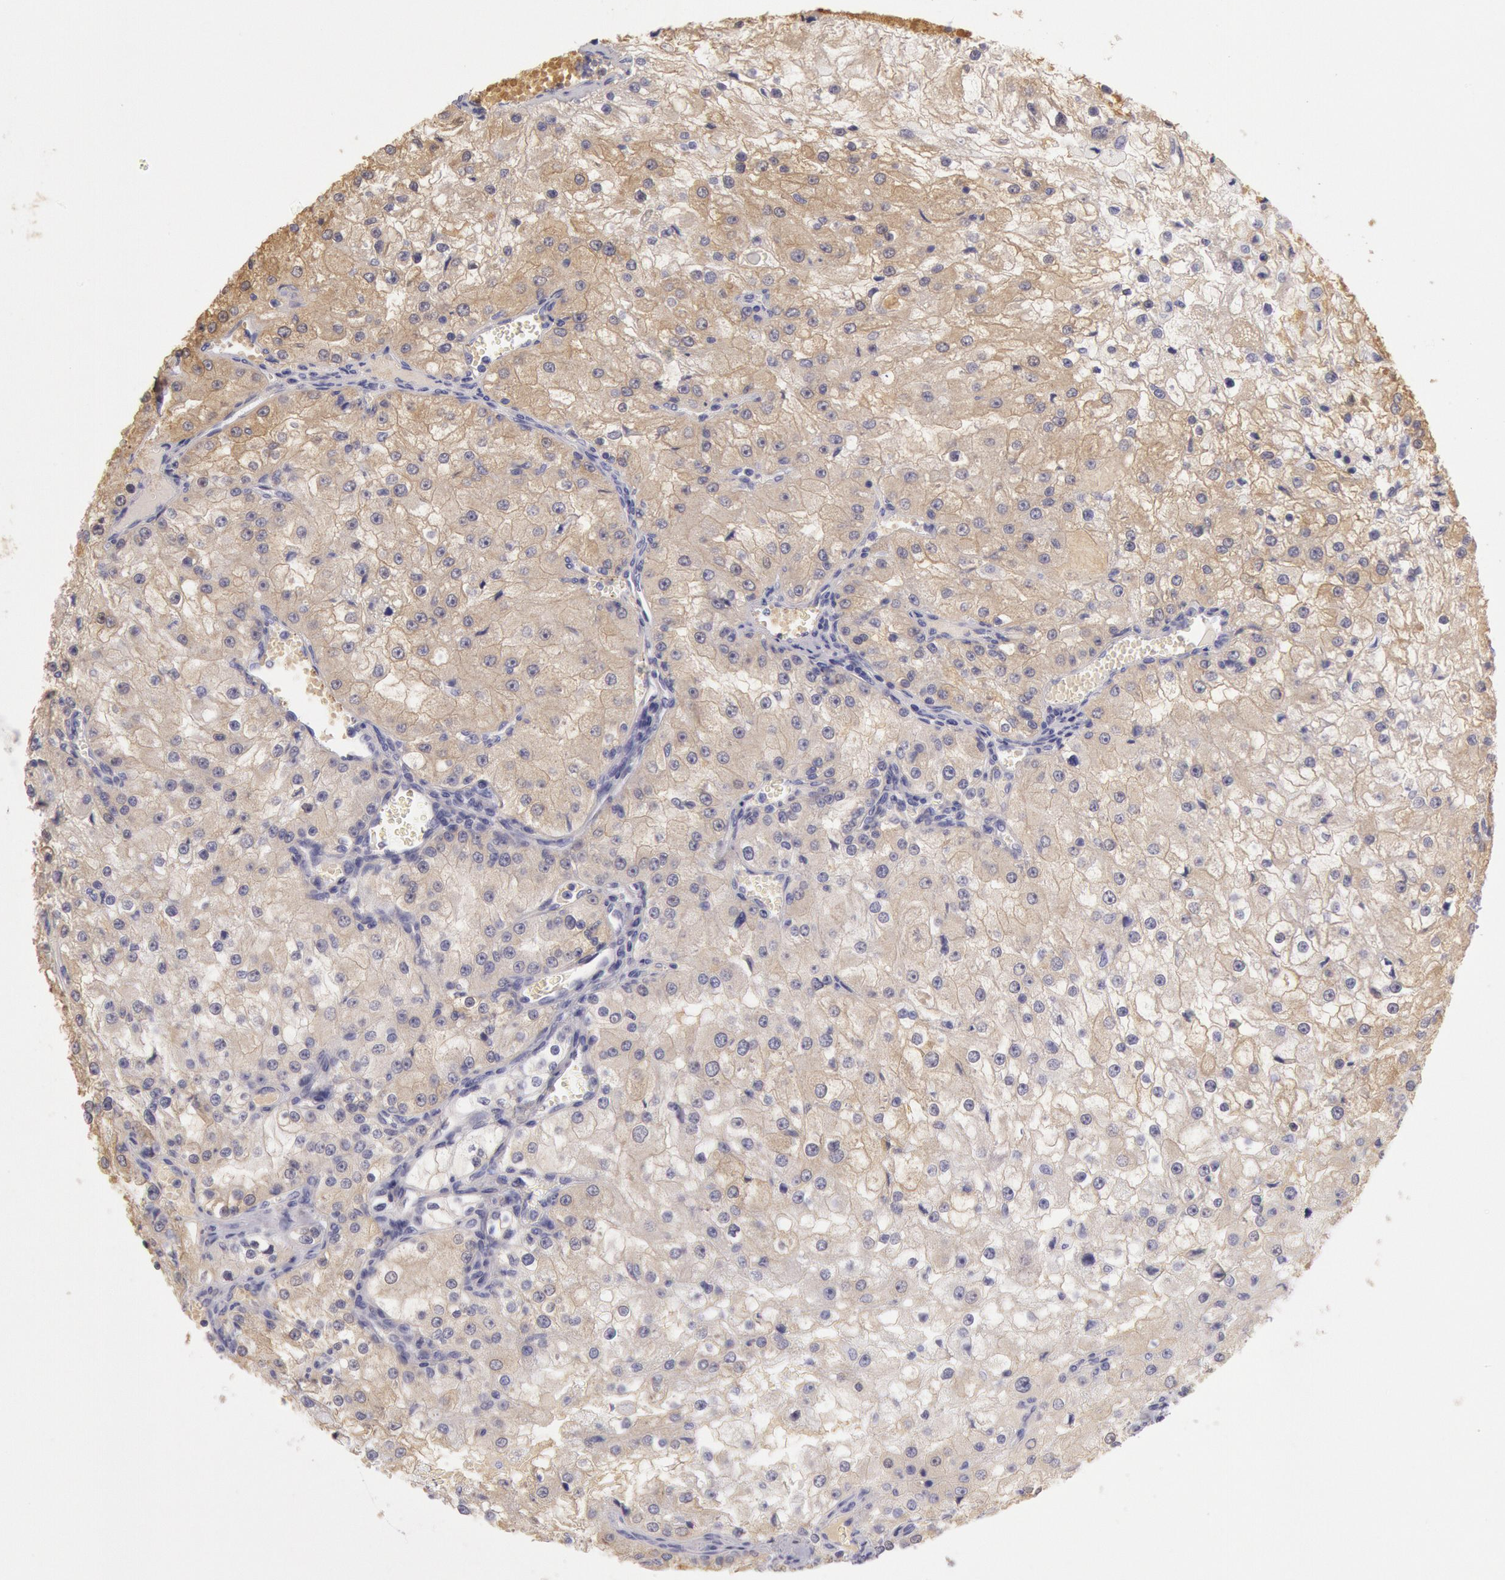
{"staining": {"intensity": "negative", "quantity": "none", "location": "none"}, "tissue": "renal cancer", "cell_type": "Tumor cells", "image_type": "cancer", "snomed": [{"axis": "morphology", "description": "Adenocarcinoma, NOS"}, {"axis": "topography", "description": "Kidney"}], "caption": "Histopathology image shows no significant protein positivity in tumor cells of renal cancer.", "gene": "C1R", "patient": {"sex": "female", "age": 74}}